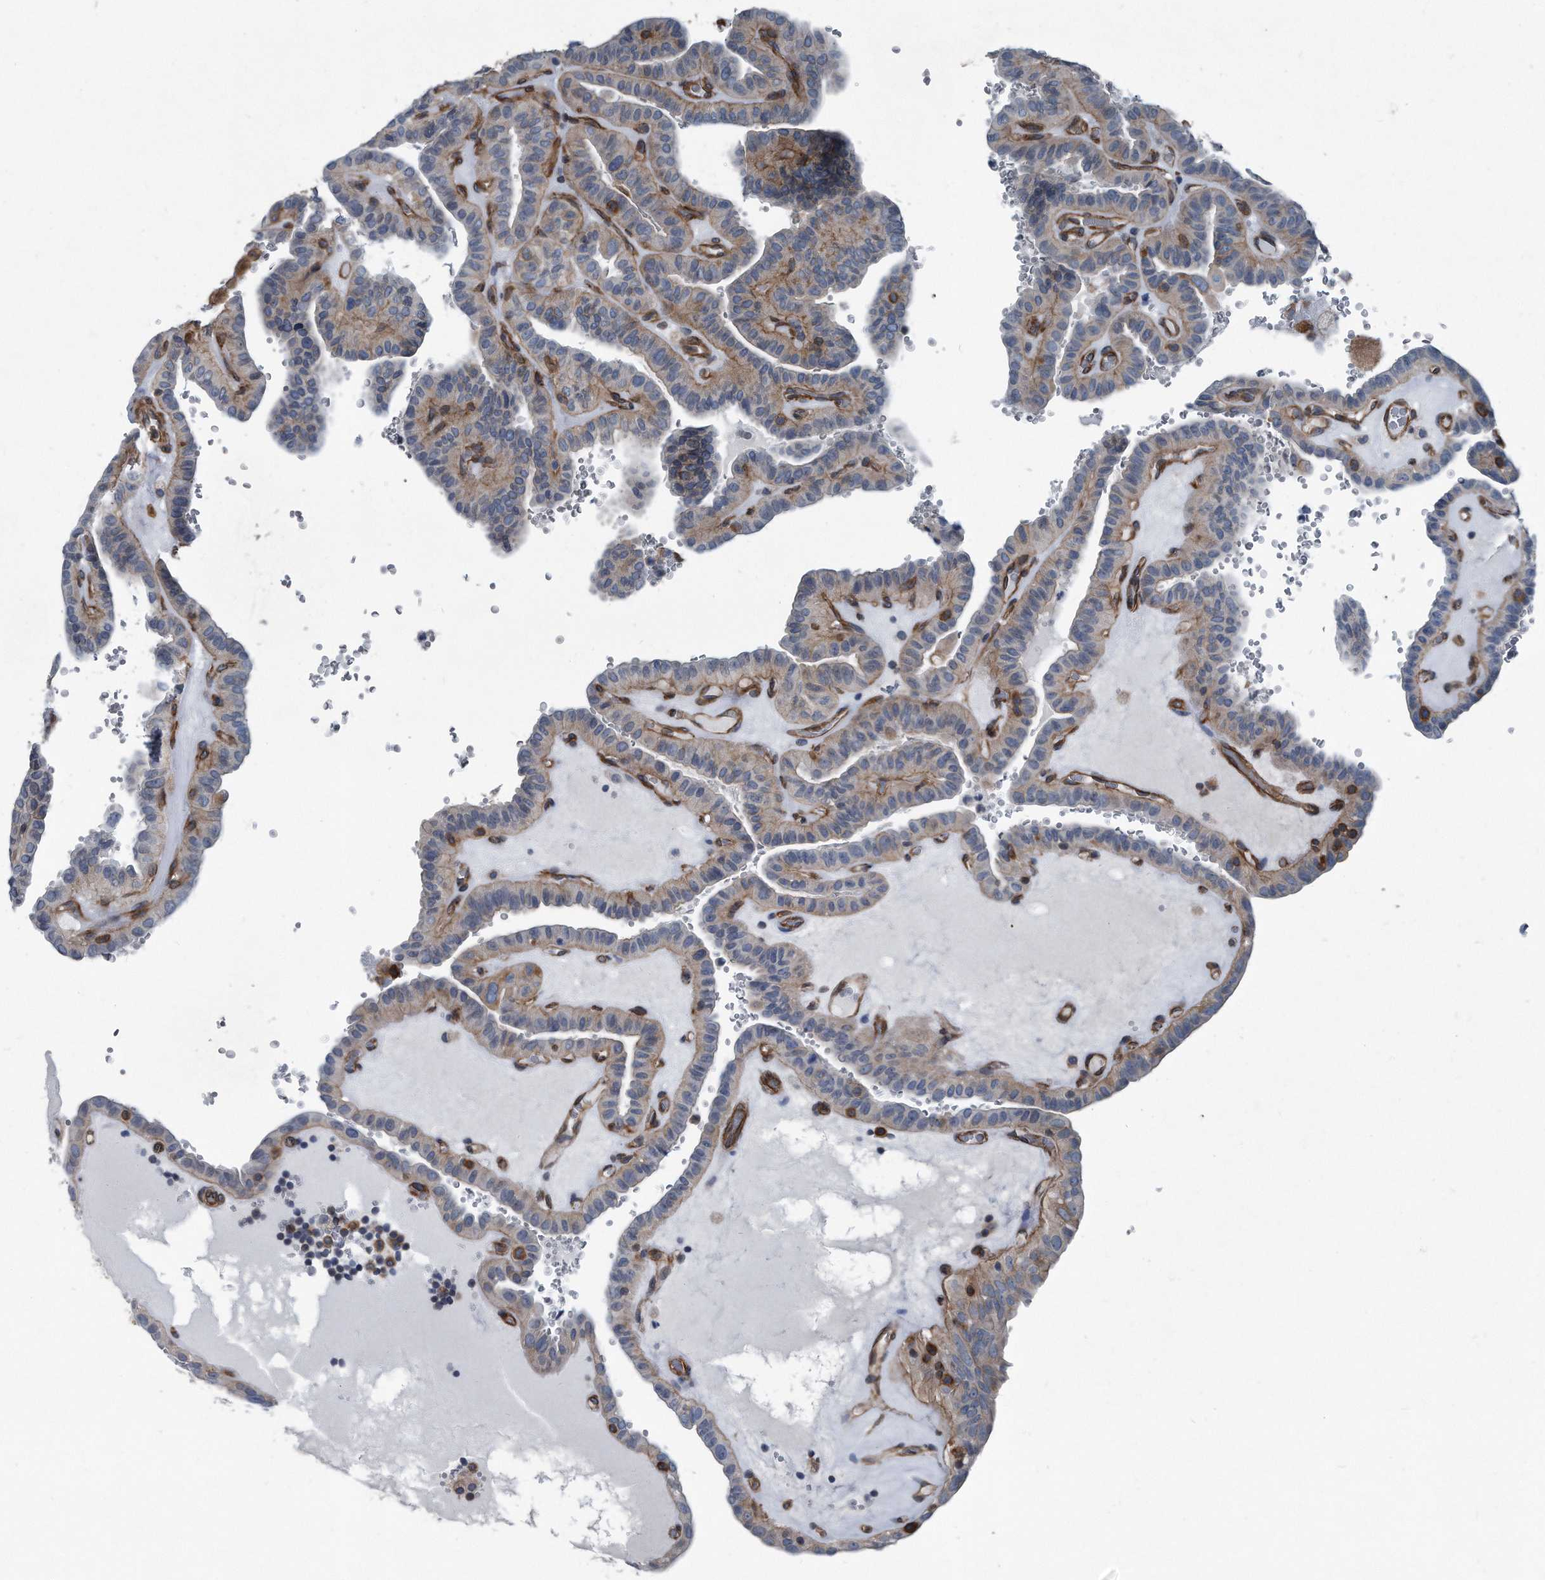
{"staining": {"intensity": "weak", "quantity": "25%-75%", "location": "cytoplasmic/membranous"}, "tissue": "thyroid cancer", "cell_type": "Tumor cells", "image_type": "cancer", "snomed": [{"axis": "morphology", "description": "Papillary adenocarcinoma, NOS"}, {"axis": "topography", "description": "Thyroid gland"}], "caption": "Immunohistochemical staining of papillary adenocarcinoma (thyroid) reveals low levels of weak cytoplasmic/membranous protein staining in approximately 25%-75% of tumor cells. (DAB IHC with brightfield microscopy, high magnification).", "gene": "PLEC", "patient": {"sex": "male", "age": 77}}